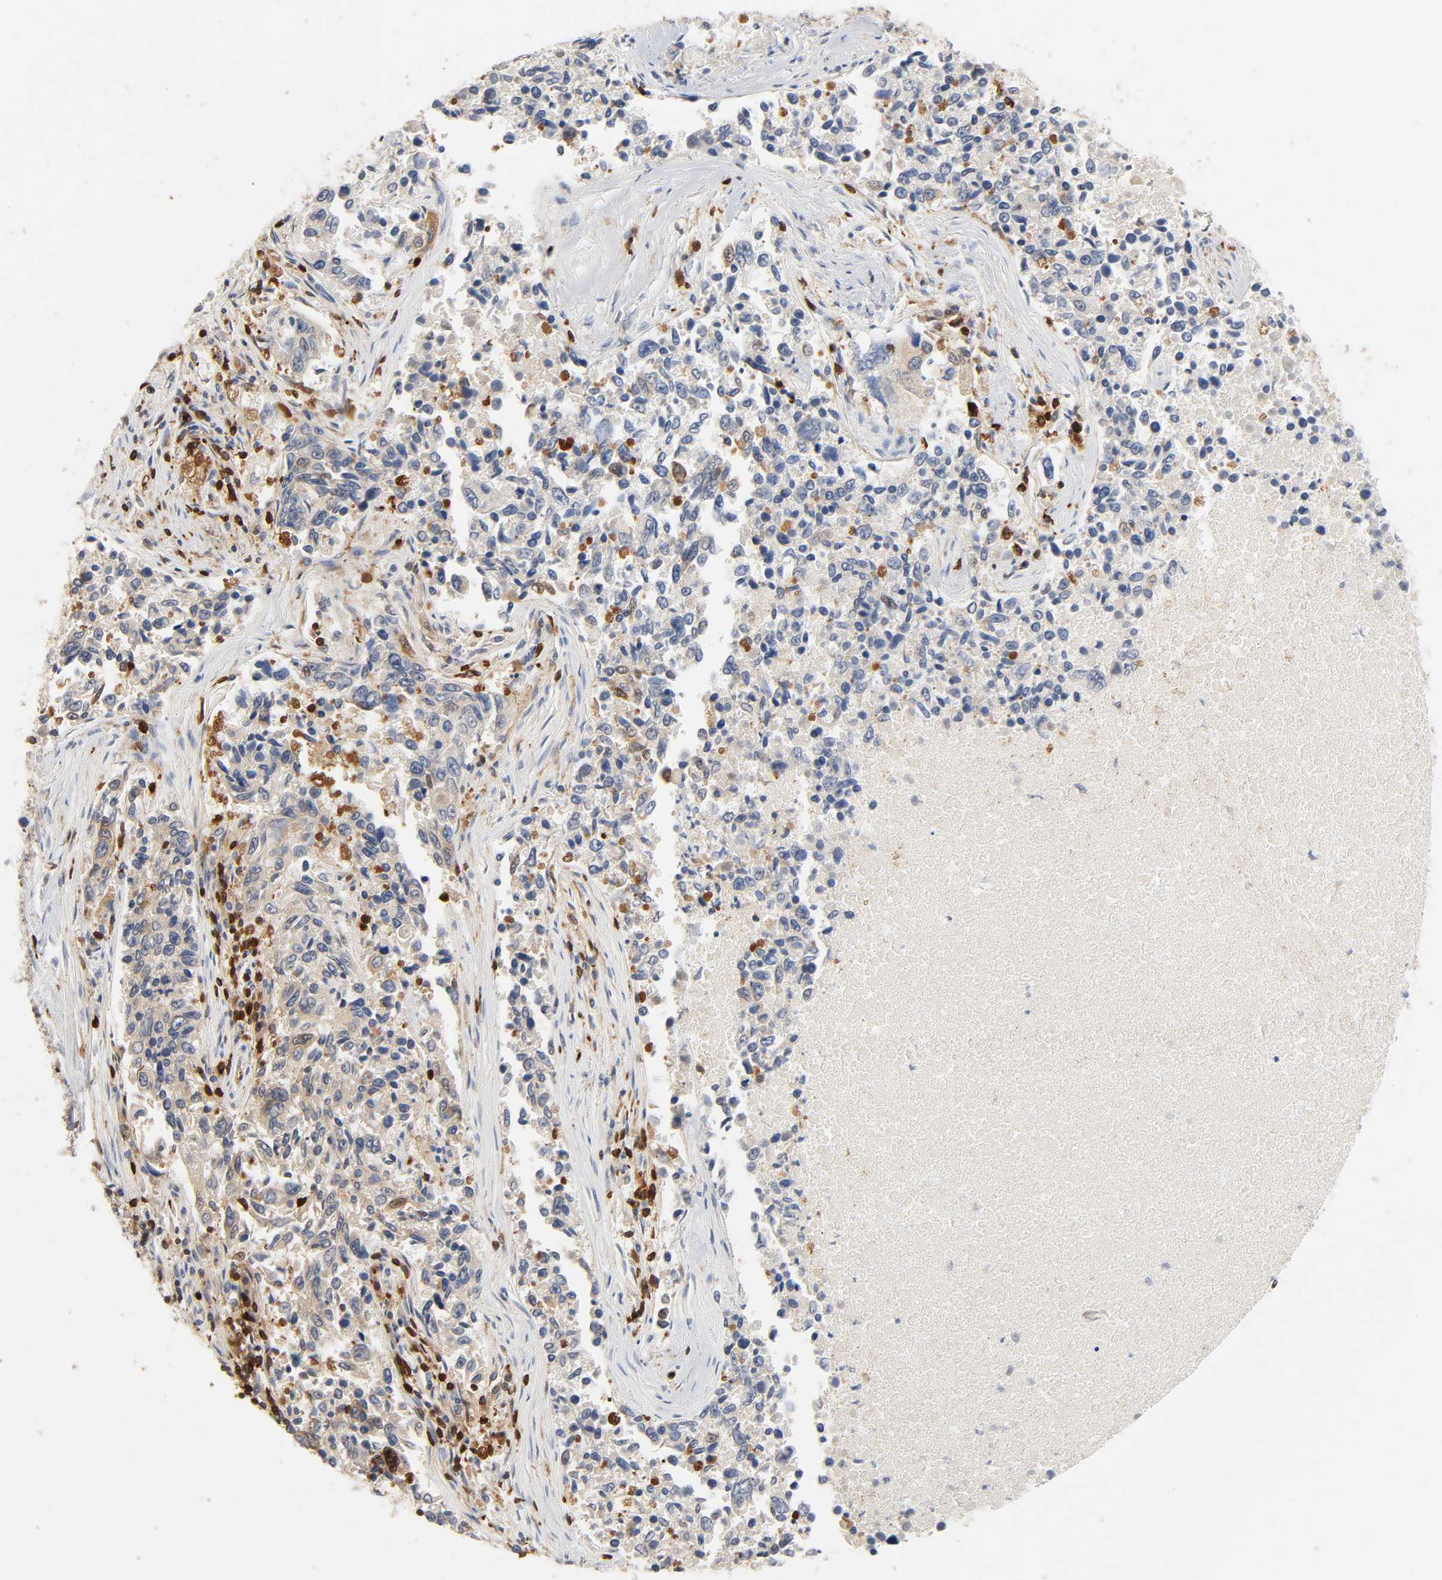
{"staining": {"intensity": "moderate", "quantity": "<25%", "location": "cytoplasmic/membranous"}, "tissue": "lung cancer", "cell_type": "Tumor cells", "image_type": "cancer", "snomed": [{"axis": "morphology", "description": "Adenocarcinoma, NOS"}, {"axis": "topography", "description": "Lung"}], "caption": "Human lung adenocarcinoma stained for a protein (brown) reveals moderate cytoplasmic/membranous positive expression in about <25% of tumor cells.", "gene": "BIN1", "patient": {"sex": "male", "age": 84}}